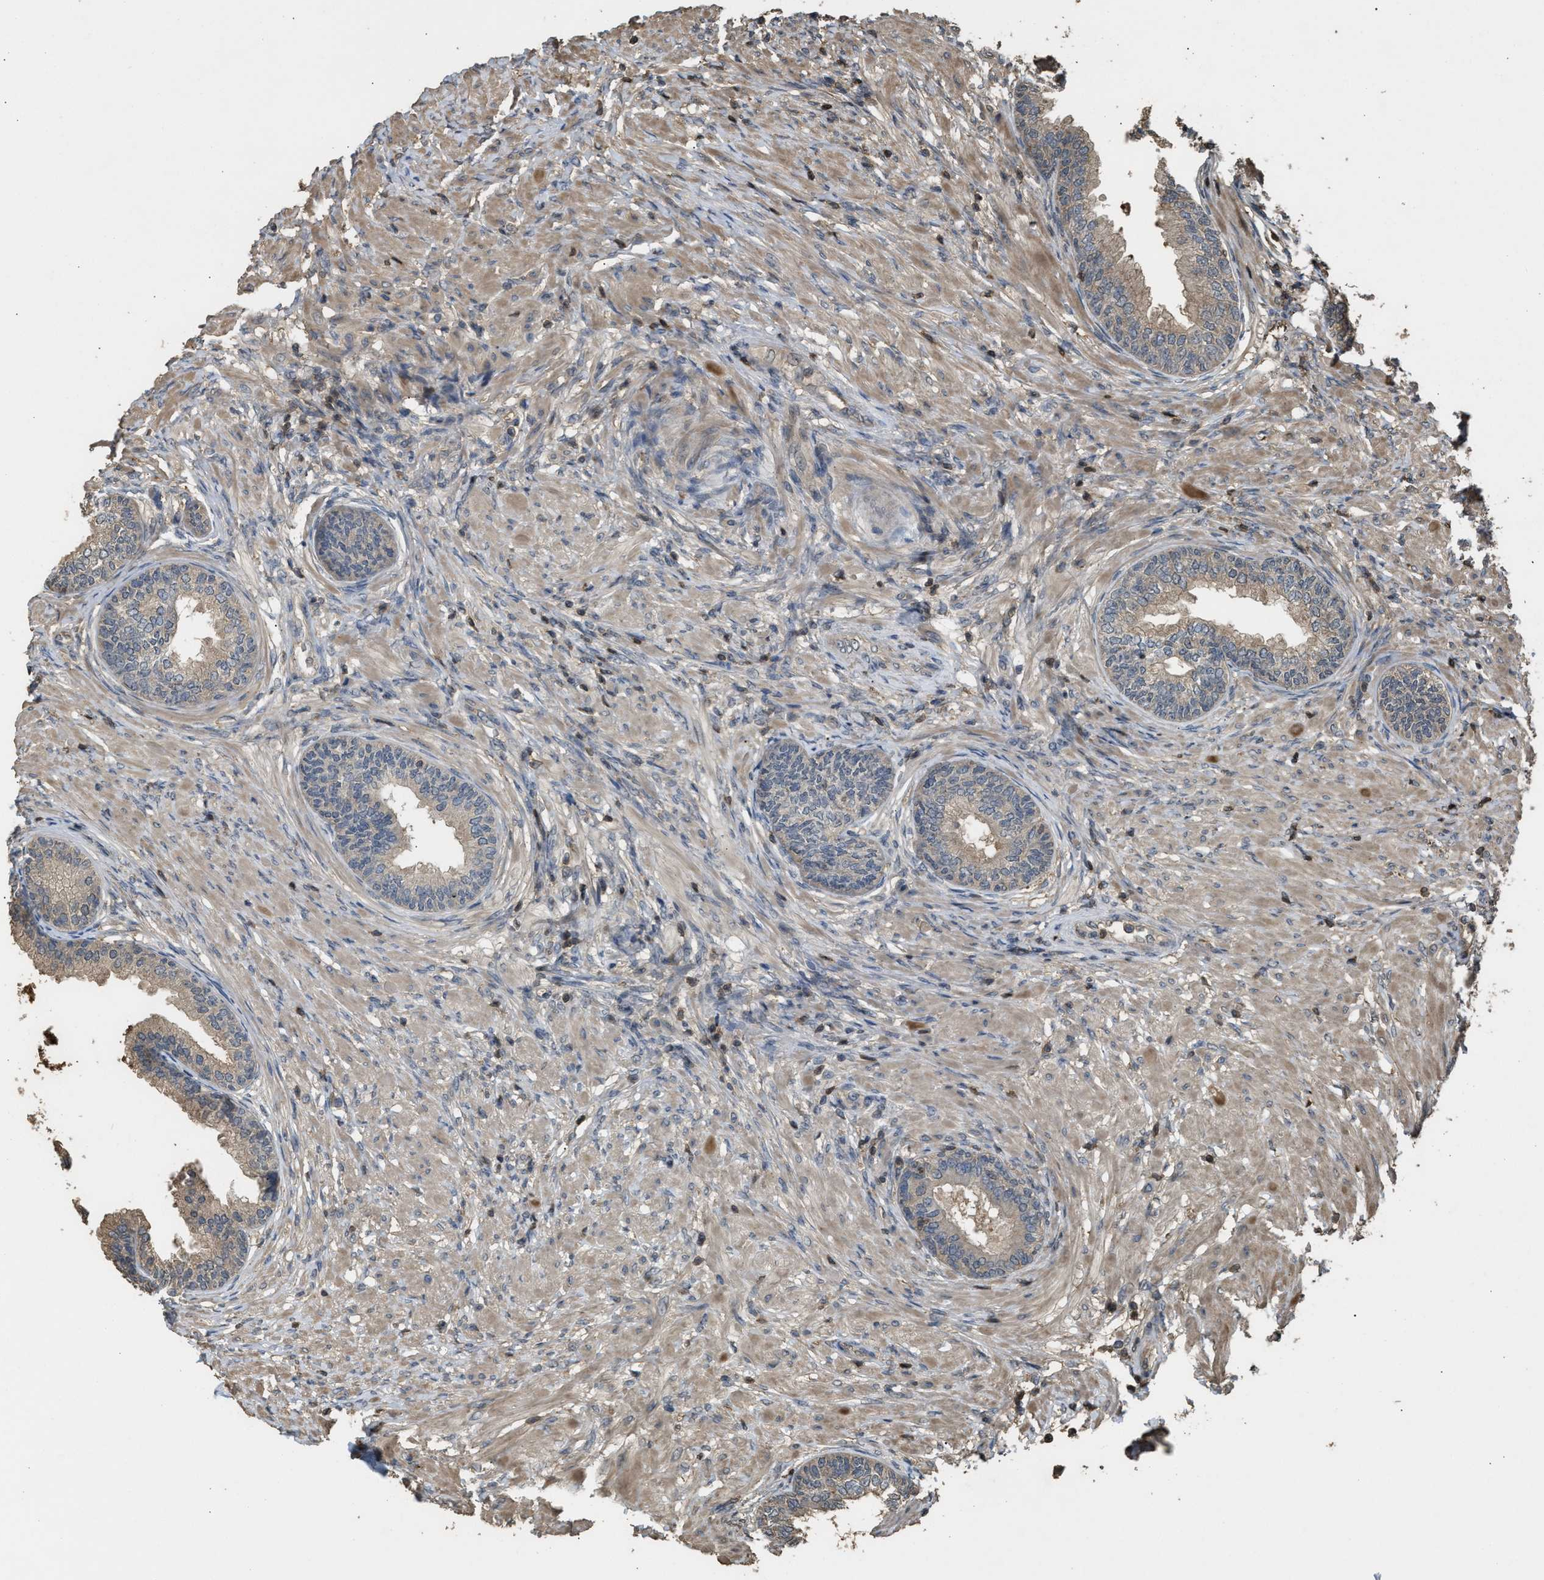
{"staining": {"intensity": "weak", "quantity": "25%-75%", "location": "cytoplasmic/membranous"}, "tissue": "prostate", "cell_type": "Glandular cells", "image_type": "normal", "snomed": [{"axis": "morphology", "description": "Normal tissue, NOS"}, {"axis": "topography", "description": "Prostate"}], "caption": "High-power microscopy captured an immunohistochemistry histopathology image of unremarkable prostate, revealing weak cytoplasmic/membranous expression in approximately 25%-75% of glandular cells. (Stains: DAB (3,3'-diaminobenzidine) in brown, nuclei in blue, Microscopy: brightfield microscopy at high magnification).", "gene": "ARHGDIA", "patient": {"sex": "male", "age": 76}}